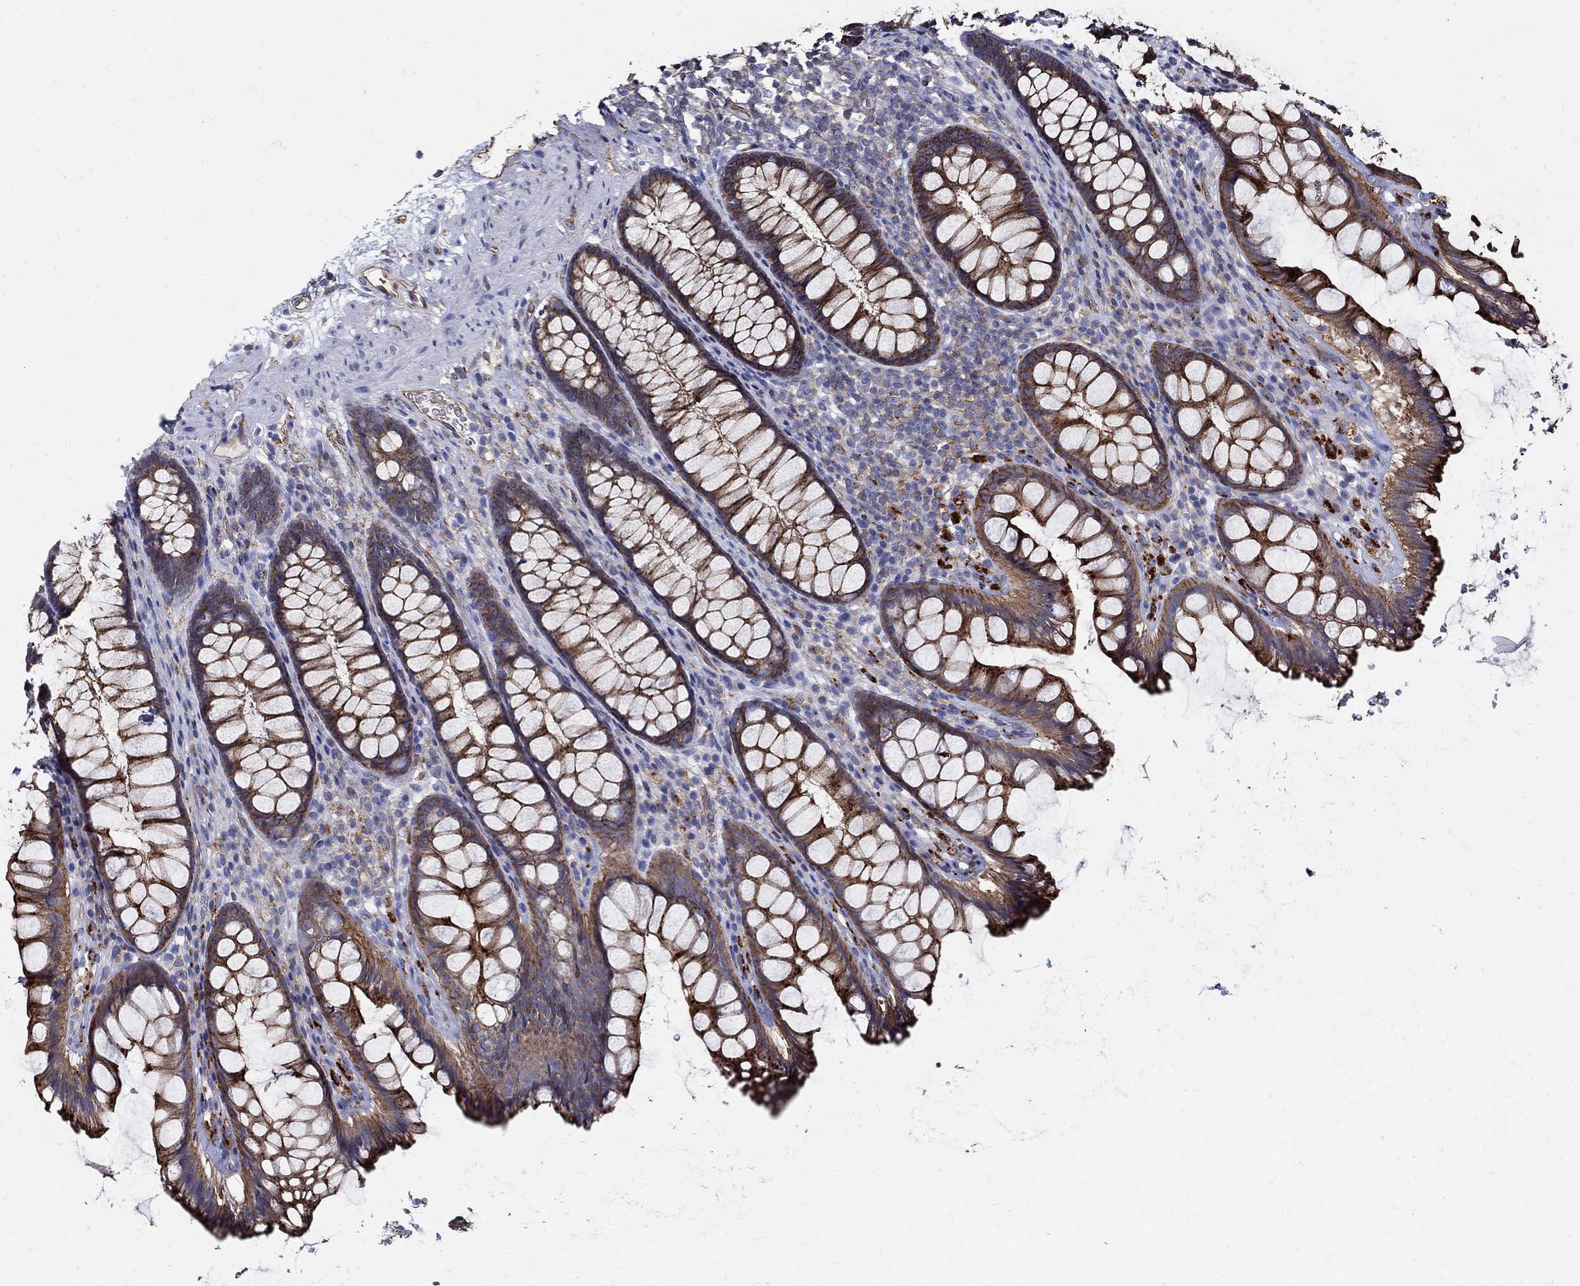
{"staining": {"intensity": "strong", "quantity": "25%-75%", "location": "cytoplasmic/membranous"}, "tissue": "rectum", "cell_type": "Glandular cells", "image_type": "normal", "snomed": [{"axis": "morphology", "description": "Normal tissue, NOS"}, {"axis": "topography", "description": "Rectum"}], "caption": "Immunohistochemical staining of normal human rectum demonstrates 25%-75% levels of strong cytoplasmic/membranous protein staining in about 25%-75% of glandular cells. Nuclei are stained in blue.", "gene": "APBB3", "patient": {"sex": "male", "age": 72}}